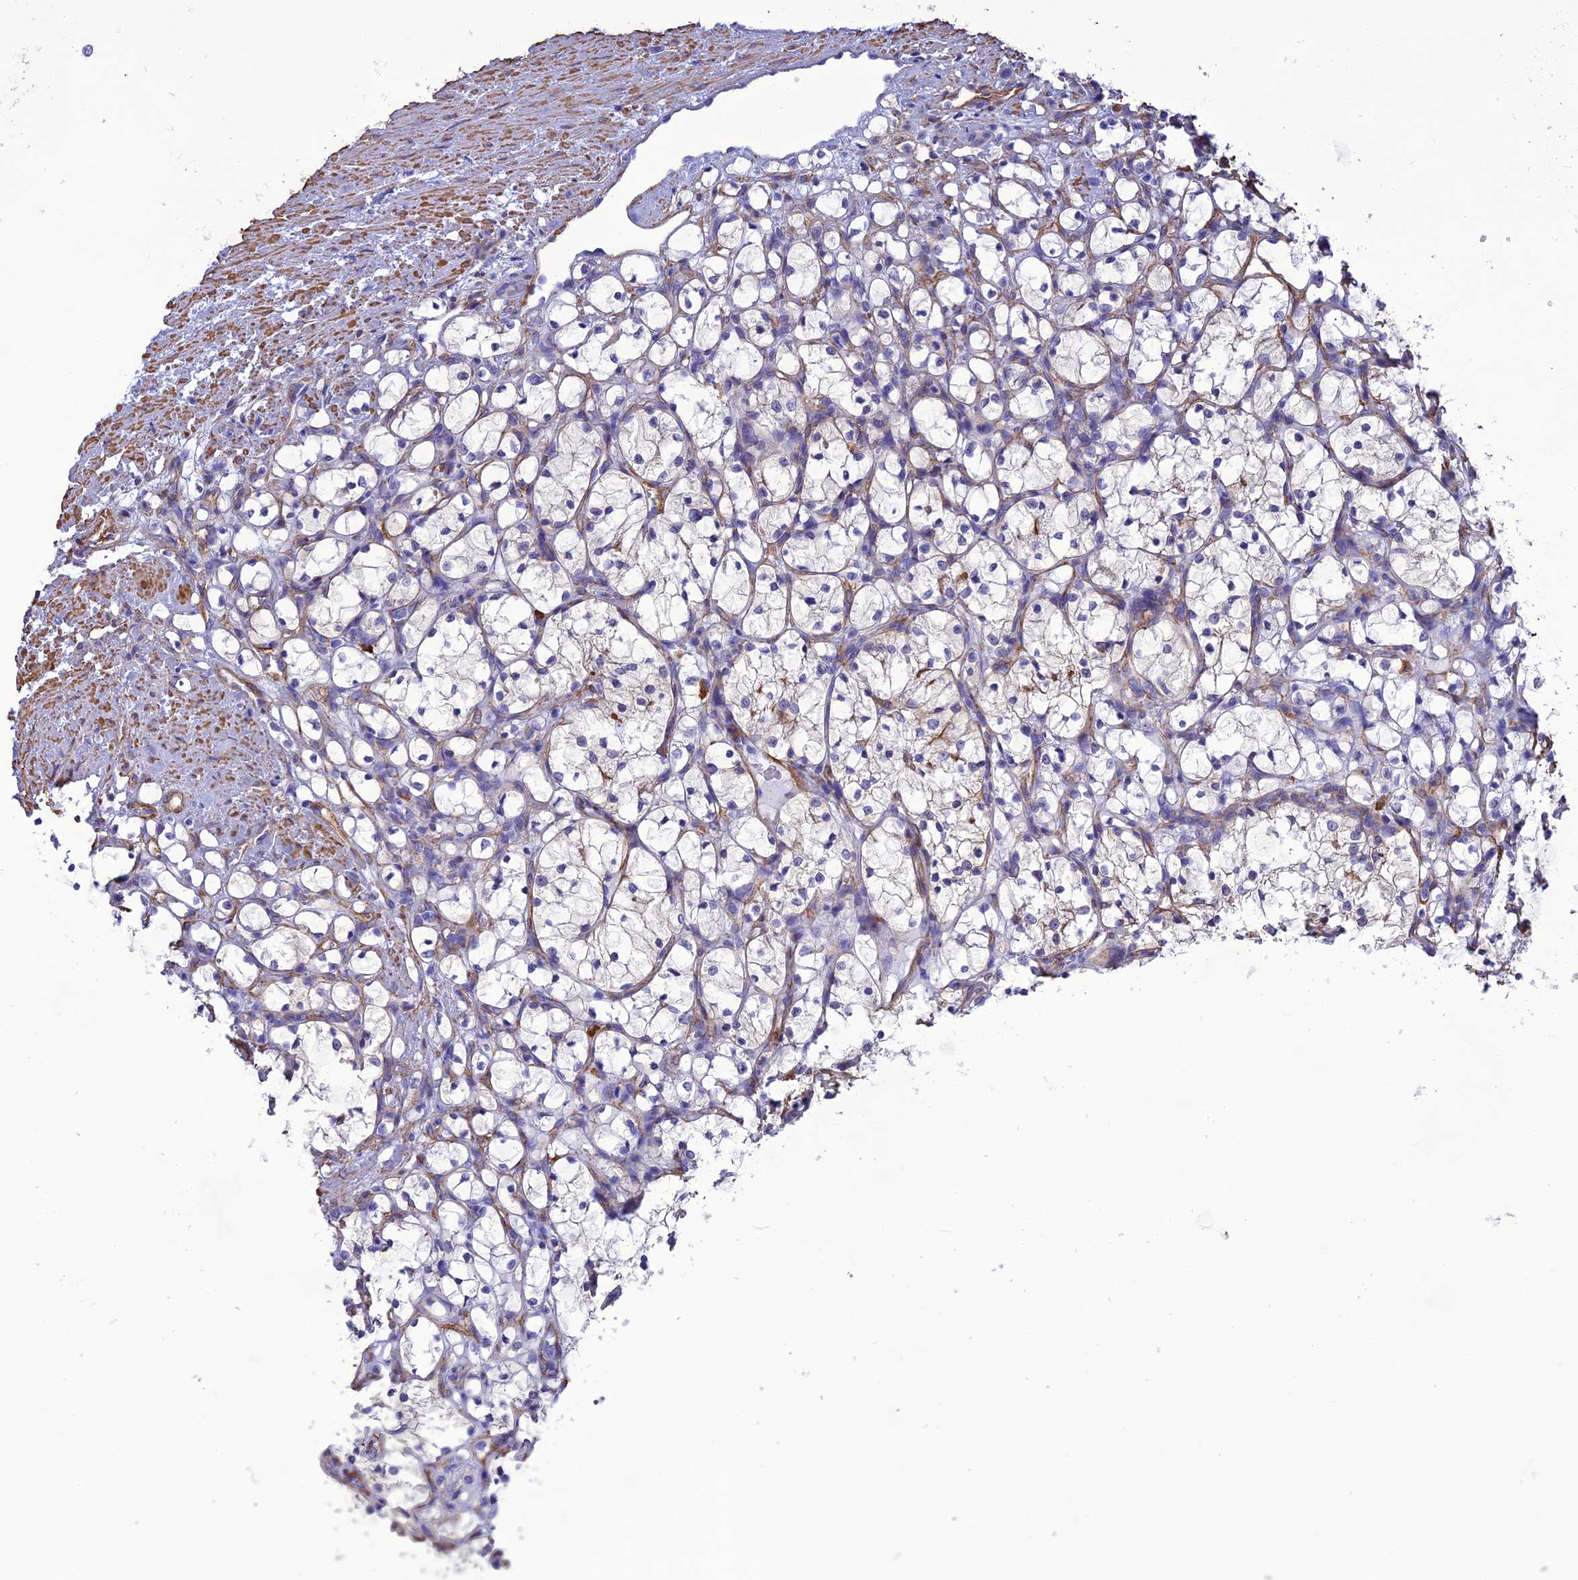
{"staining": {"intensity": "negative", "quantity": "none", "location": "none"}, "tissue": "renal cancer", "cell_type": "Tumor cells", "image_type": "cancer", "snomed": [{"axis": "morphology", "description": "Adenocarcinoma, NOS"}, {"axis": "topography", "description": "Kidney"}], "caption": "Immunohistochemical staining of human renal adenocarcinoma displays no significant expression in tumor cells.", "gene": "NKD1", "patient": {"sex": "female", "age": 69}}